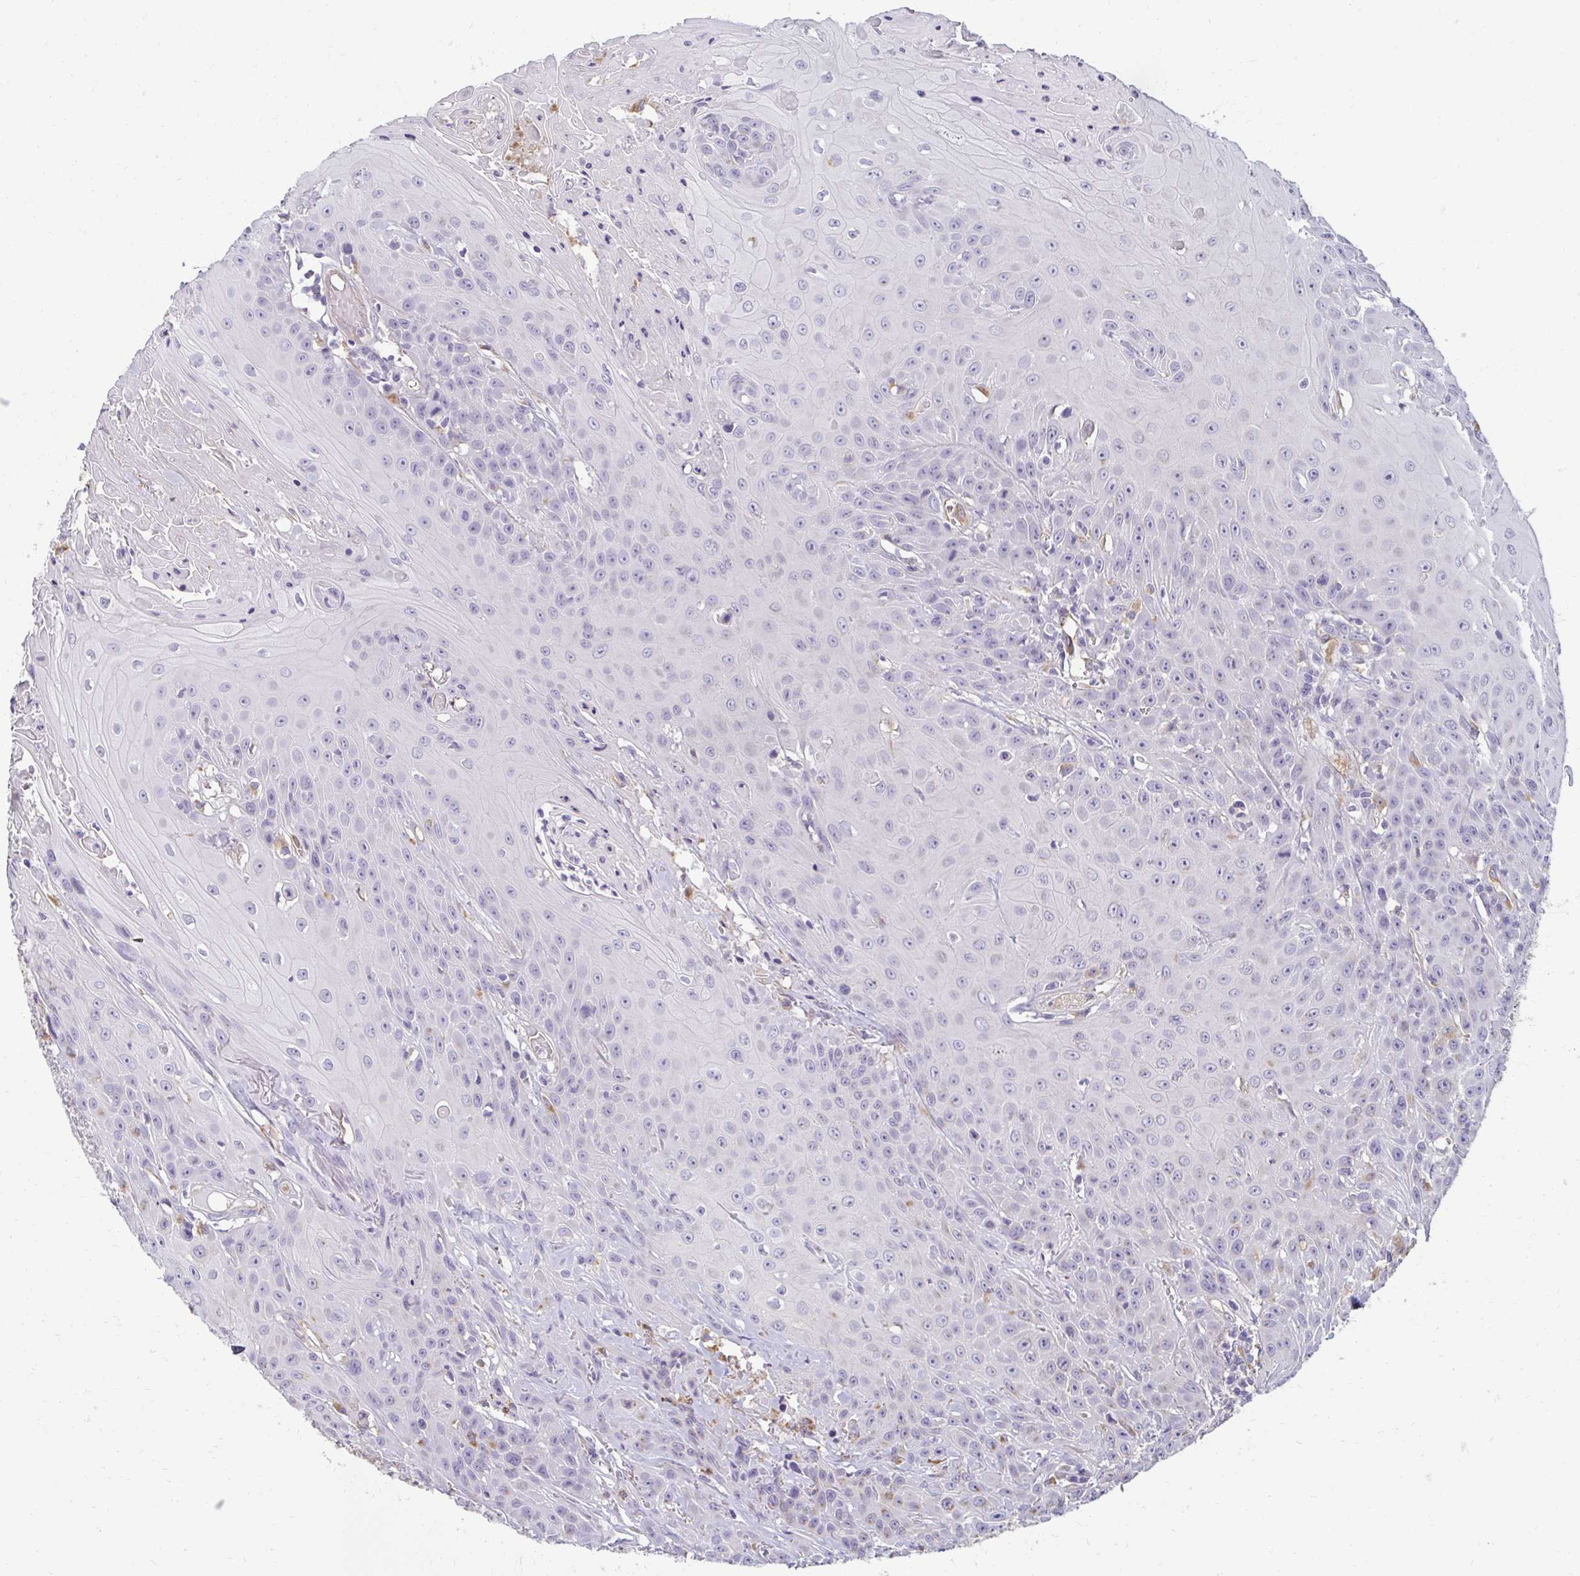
{"staining": {"intensity": "negative", "quantity": "none", "location": "none"}, "tissue": "head and neck cancer", "cell_type": "Tumor cells", "image_type": "cancer", "snomed": [{"axis": "morphology", "description": "Squamous cell carcinoma, NOS"}, {"axis": "topography", "description": "Skin"}, {"axis": "topography", "description": "Head-Neck"}], "caption": "Tumor cells show no significant protein expression in head and neck cancer.", "gene": "PDE2A", "patient": {"sex": "male", "age": 80}}